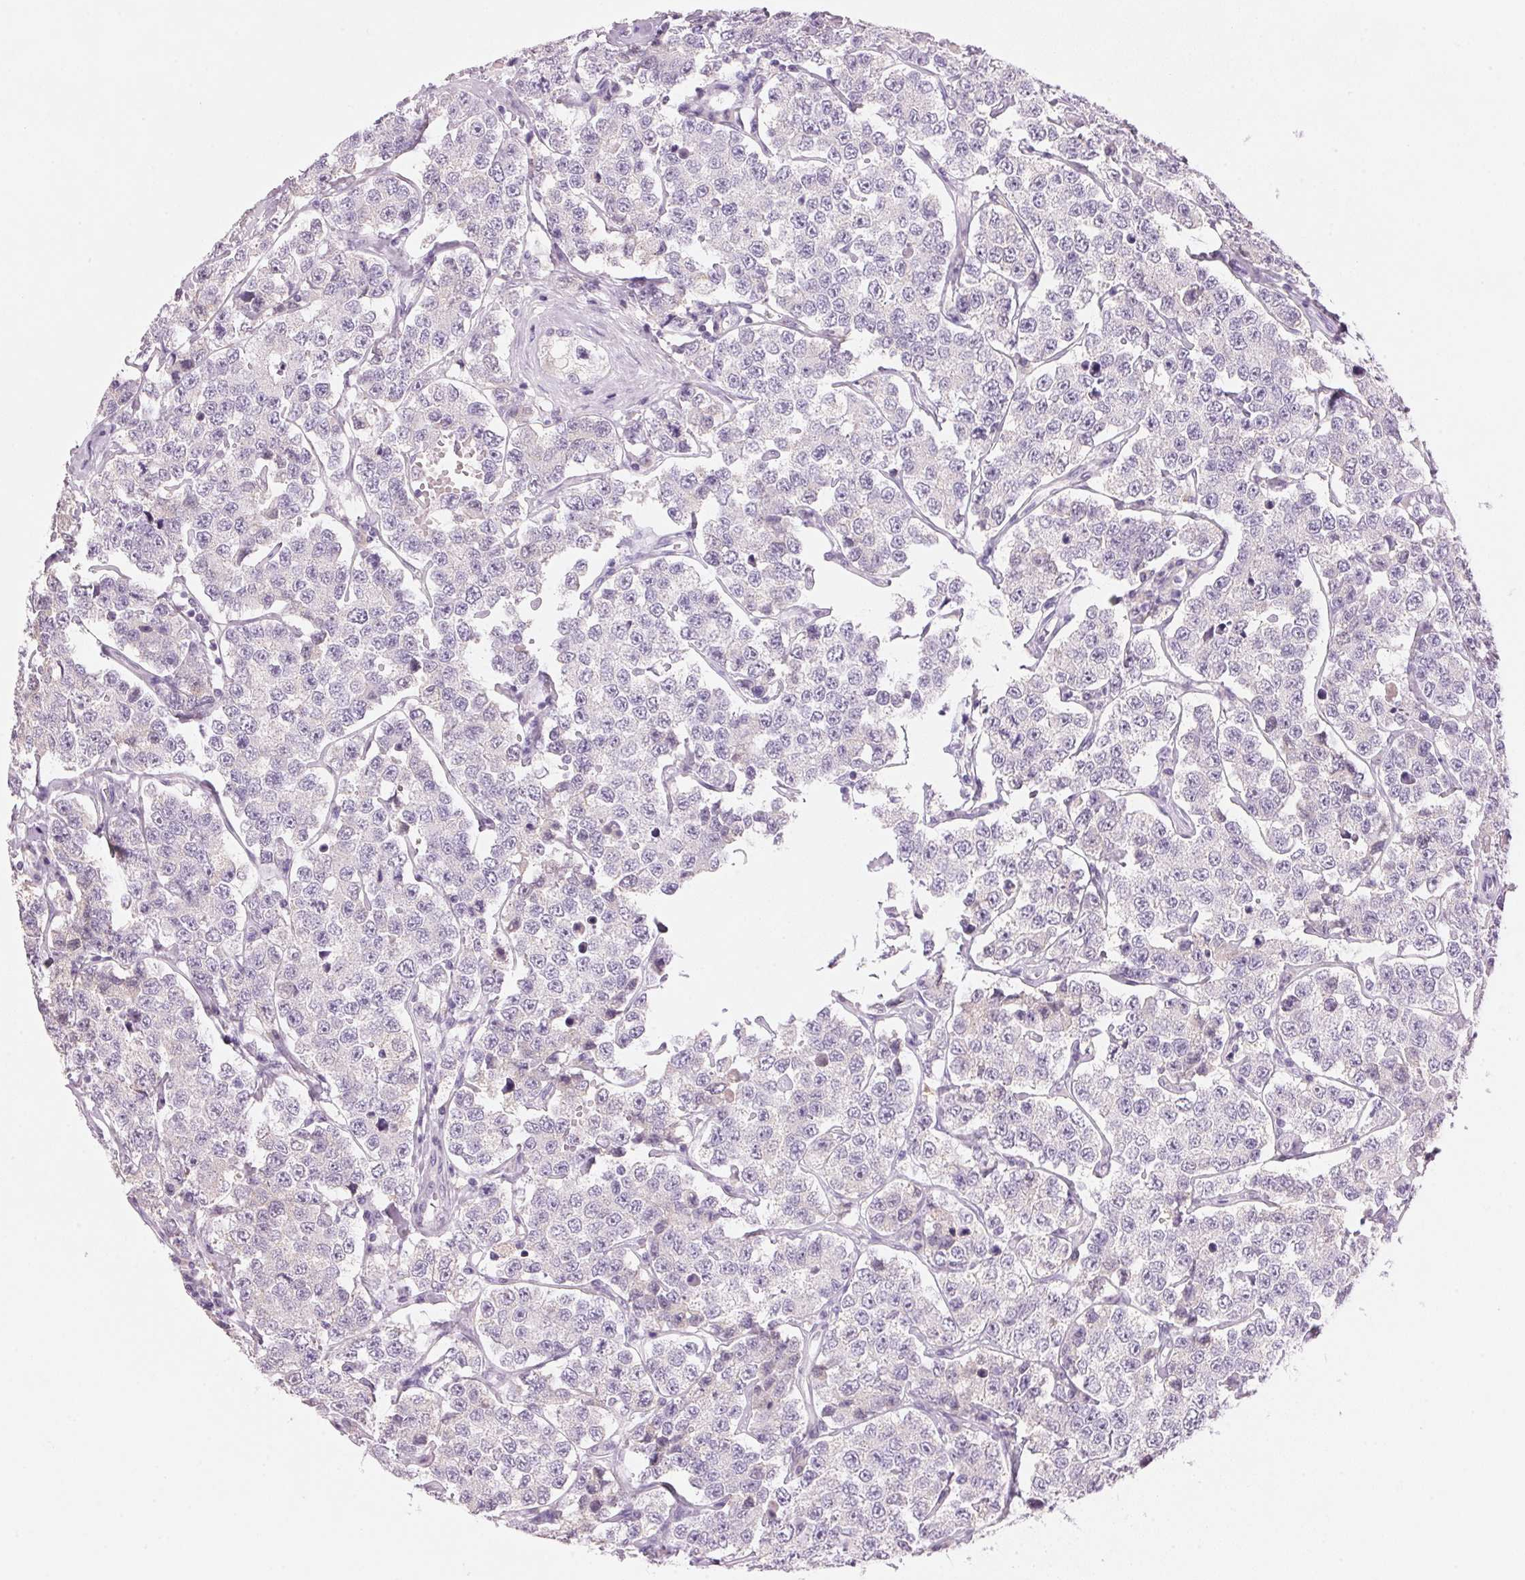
{"staining": {"intensity": "negative", "quantity": "none", "location": "none"}, "tissue": "testis cancer", "cell_type": "Tumor cells", "image_type": "cancer", "snomed": [{"axis": "morphology", "description": "Seminoma, NOS"}, {"axis": "topography", "description": "Testis"}], "caption": "Tumor cells are negative for protein expression in human testis cancer.", "gene": "CYP11B1", "patient": {"sex": "male", "age": 34}}